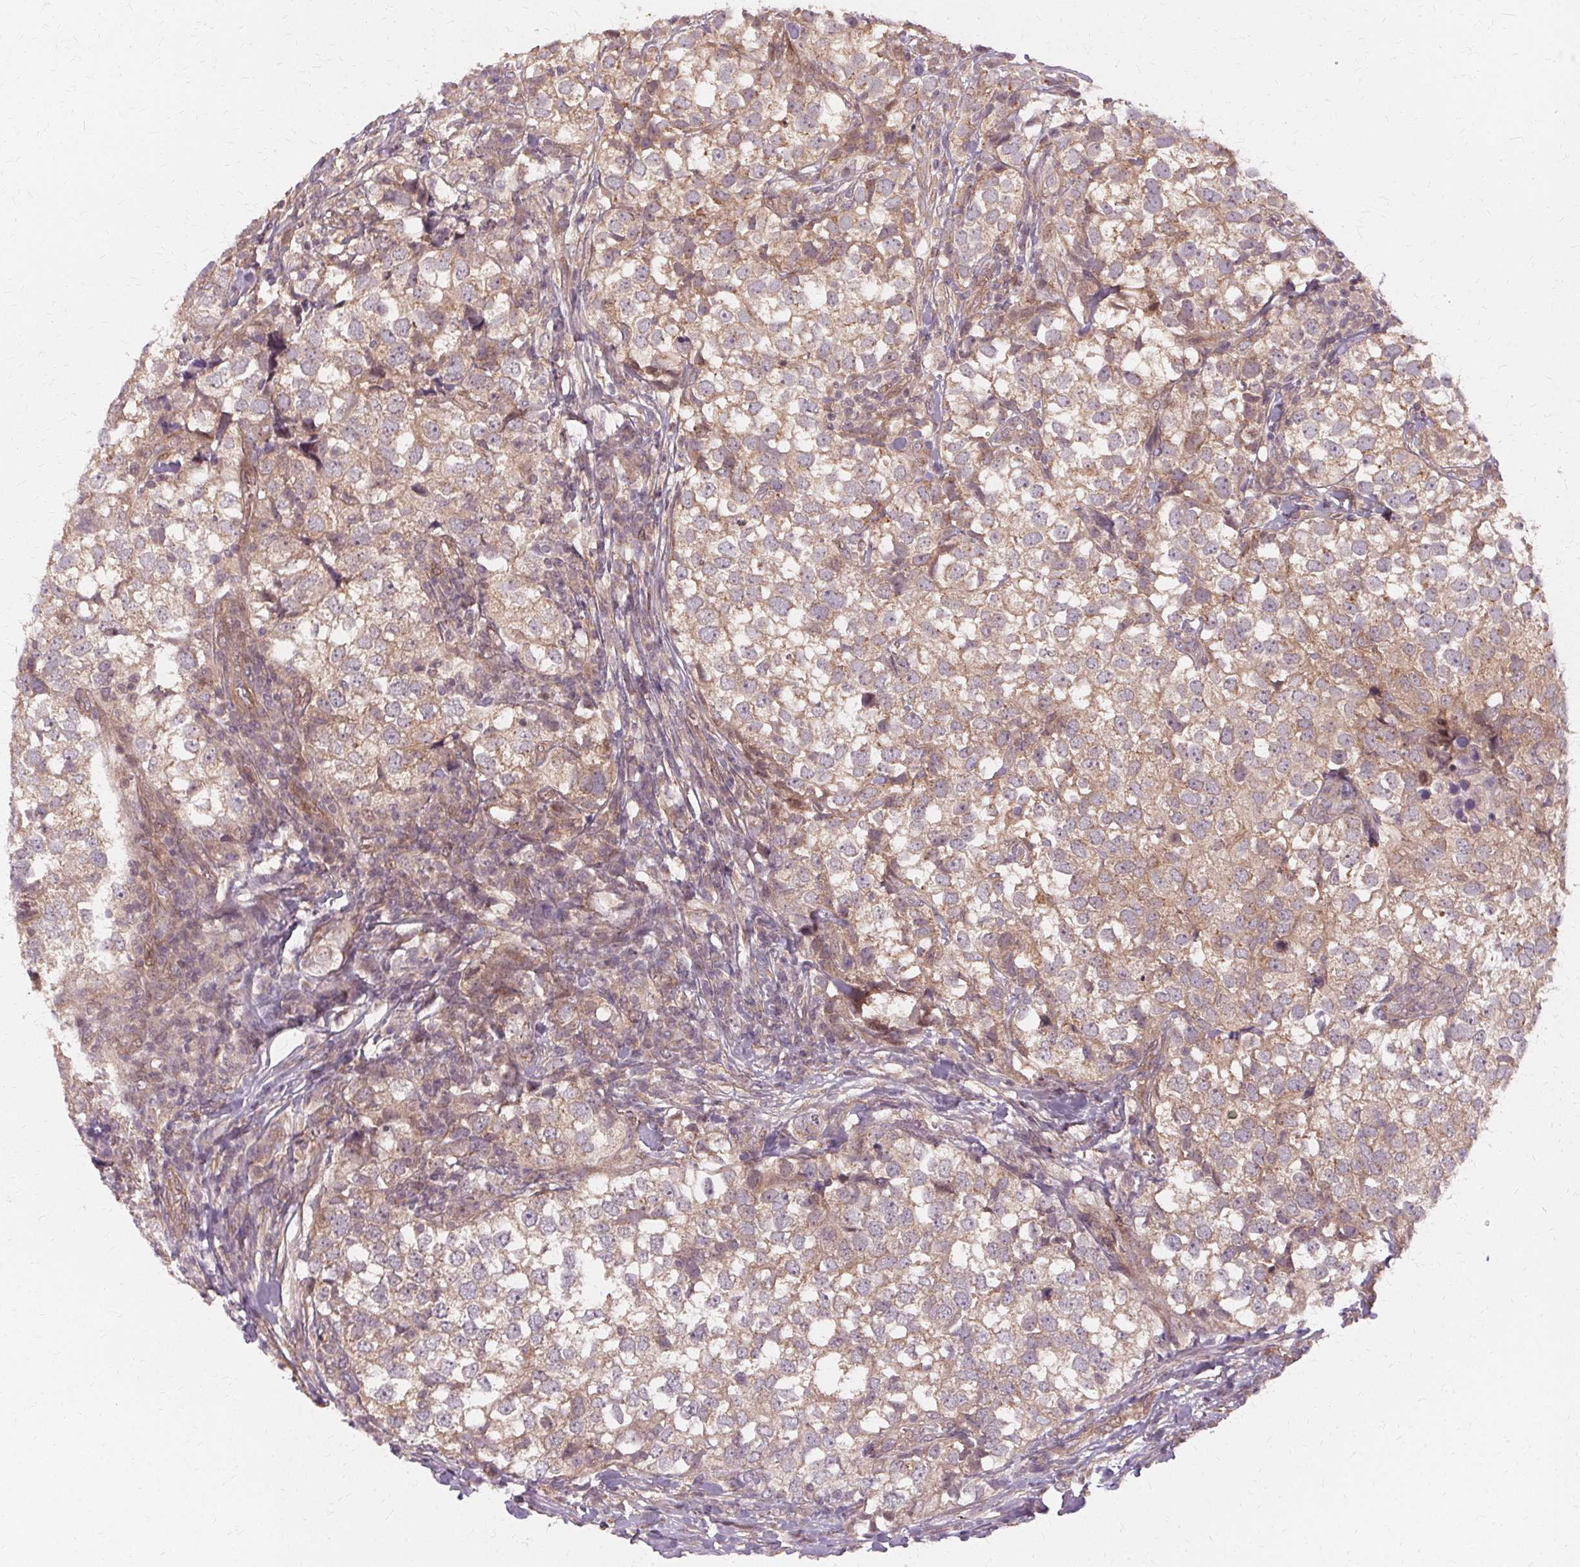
{"staining": {"intensity": "weak", "quantity": ">75%", "location": "cytoplasmic/membranous"}, "tissue": "breast cancer", "cell_type": "Tumor cells", "image_type": "cancer", "snomed": [{"axis": "morphology", "description": "Duct carcinoma"}, {"axis": "topography", "description": "Breast"}], "caption": "Immunohistochemical staining of breast cancer exhibits low levels of weak cytoplasmic/membranous protein expression in about >75% of tumor cells. The staining was performed using DAB (3,3'-diaminobenzidine), with brown indicating positive protein expression. Nuclei are stained blue with hematoxylin.", "gene": "USP8", "patient": {"sex": "female", "age": 30}}